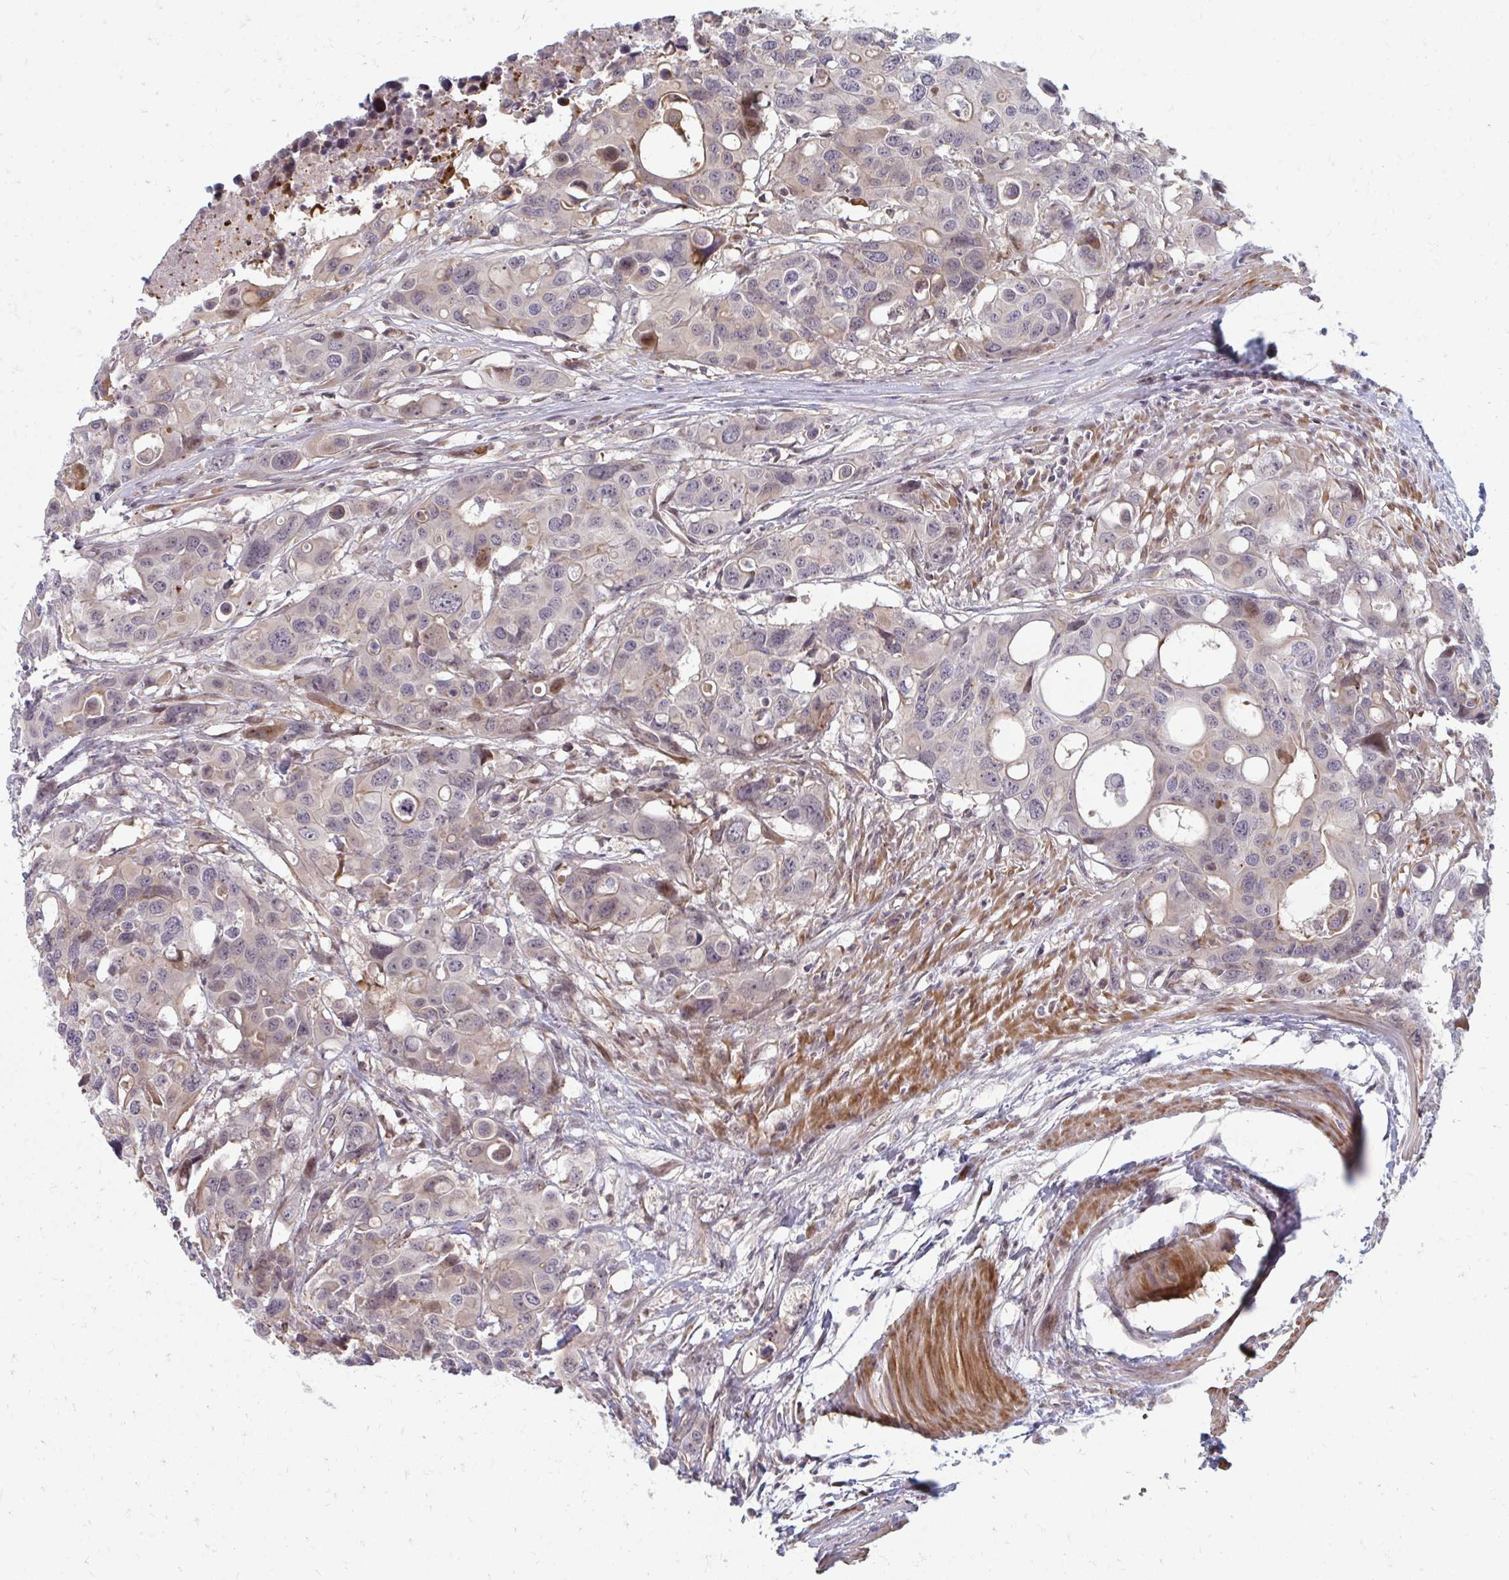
{"staining": {"intensity": "negative", "quantity": "none", "location": "none"}, "tissue": "colorectal cancer", "cell_type": "Tumor cells", "image_type": "cancer", "snomed": [{"axis": "morphology", "description": "Adenocarcinoma, NOS"}, {"axis": "topography", "description": "Colon"}], "caption": "Tumor cells show no significant protein positivity in colorectal cancer. (DAB (3,3'-diaminobenzidine) immunohistochemistry visualized using brightfield microscopy, high magnification).", "gene": "ZNF285", "patient": {"sex": "male", "age": 77}}